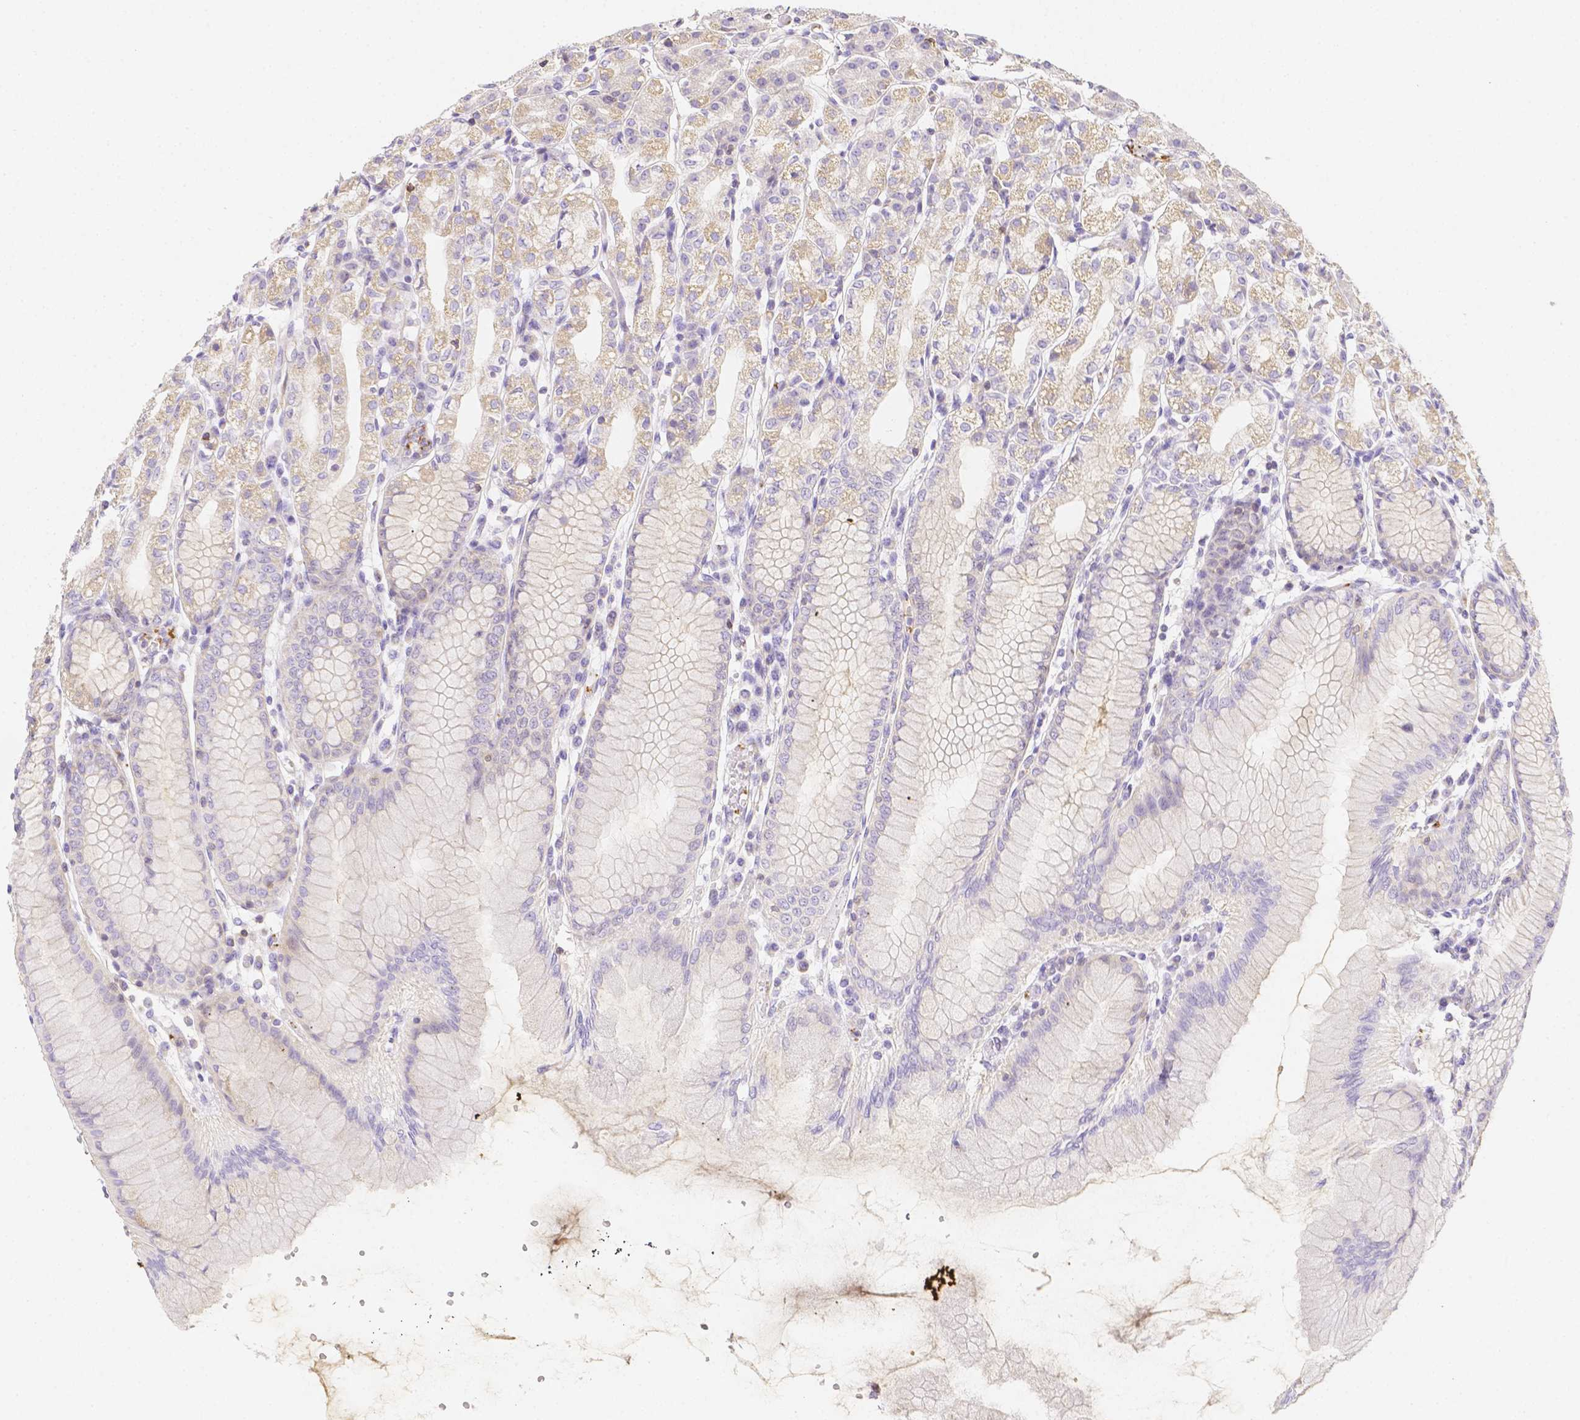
{"staining": {"intensity": "weak", "quantity": "25%-75%", "location": "cytoplasmic/membranous"}, "tissue": "stomach", "cell_type": "Glandular cells", "image_type": "normal", "snomed": [{"axis": "morphology", "description": "Normal tissue, NOS"}, {"axis": "topography", "description": "Stomach"}], "caption": "Human stomach stained with a brown dye displays weak cytoplasmic/membranous positive staining in approximately 25%-75% of glandular cells.", "gene": "ASAH2B", "patient": {"sex": "female", "age": 57}}